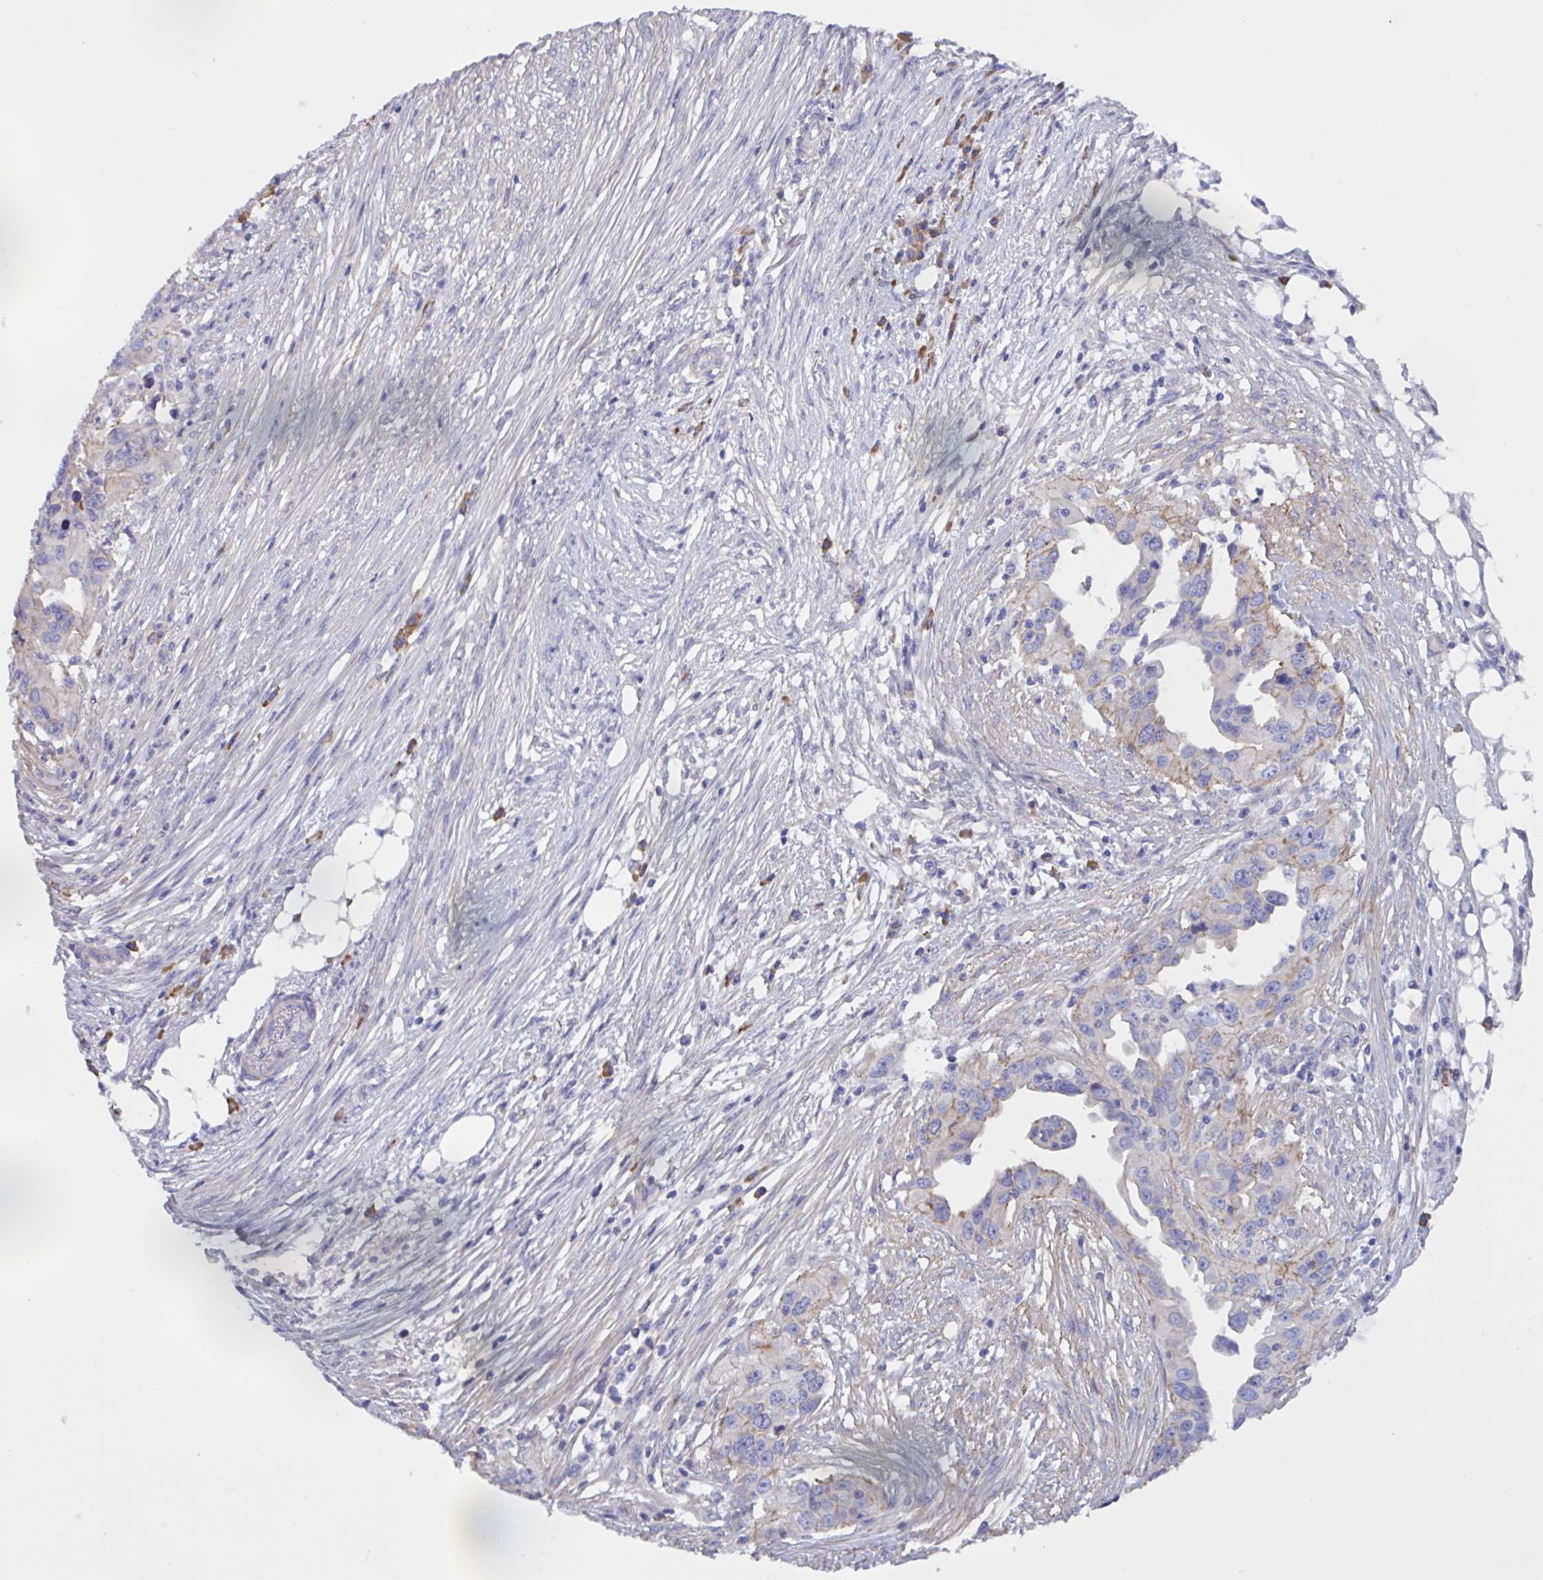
{"staining": {"intensity": "moderate", "quantity": "<25%", "location": "cytoplasmic/membranous"}, "tissue": "ovarian cancer", "cell_type": "Tumor cells", "image_type": "cancer", "snomed": [{"axis": "morphology", "description": "Carcinoma, endometroid"}, {"axis": "morphology", "description": "Cystadenocarcinoma, serous, NOS"}, {"axis": "topography", "description": "Ovary"}], "caption": "Ovarian cancer (endometroid carcinoma) stained with DAB (3,3'-diaminobenzidine) immunohistochemistry reveals low levels of moderate cytoplasmic/membranous staining in approximately <25% of tumor cells.", "gene": "SLC66A1", "patient": {"sex": "female", "age": 45}}